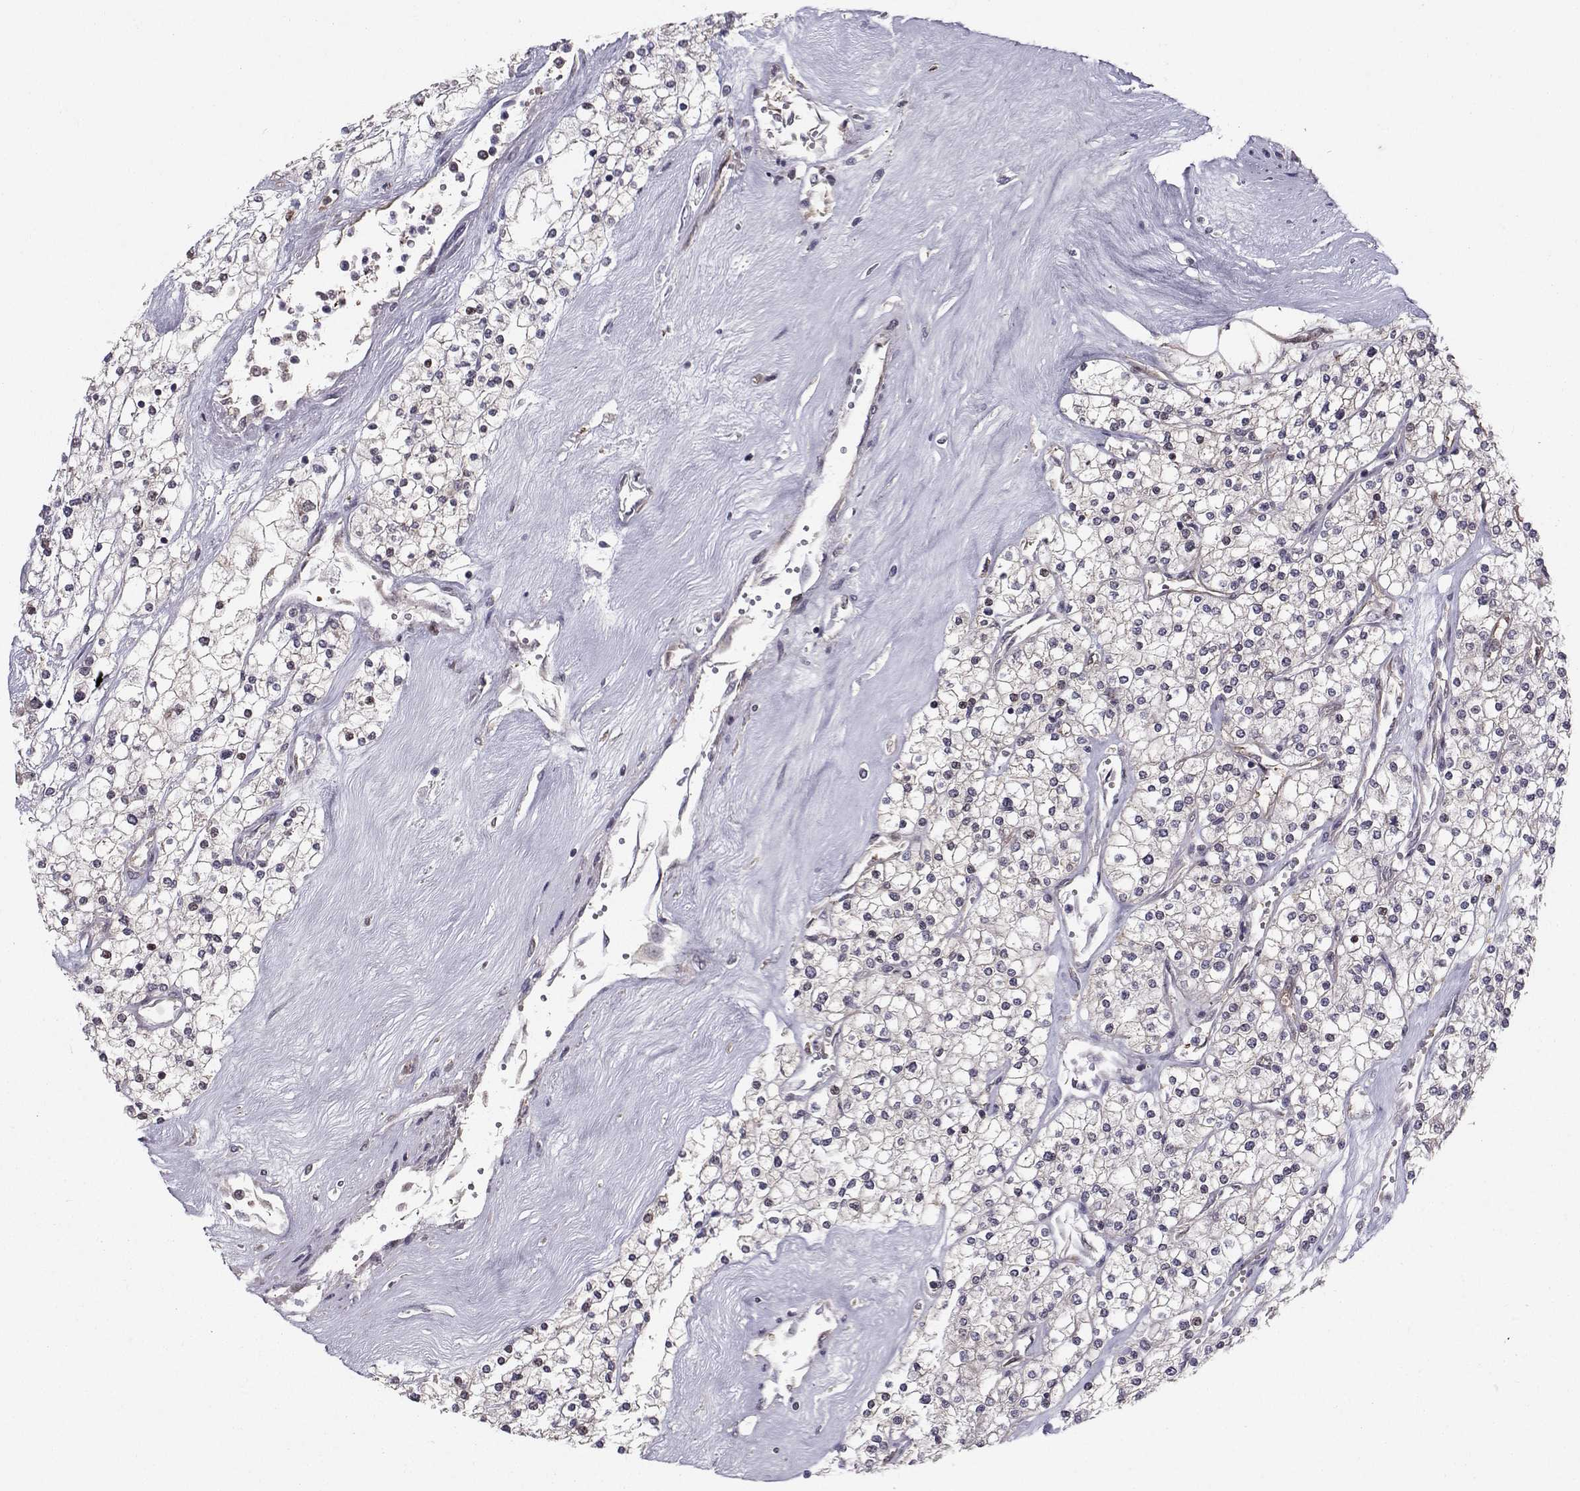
{"staining": {"intensity": "negative", "quantity": "none", "location": "none"}, "tissue": "renal cancer", "cell_type": "Tumor cells", "image_type": "cancer", "snomed": [{"axis": "morphology", "description": "Adenocarcinoma, NOS"}, {"axis": "topography", "description": "Kidney"}], "caption": "Immunohistochemistry histopathology image of neoplastic tissue: human adenocarcinoma (renal) stained with DAB demonstrates no significant protein staining in tumor cells.", "gene": "HSP90AB1", "patient": {"sex": "male", "age": 80}}